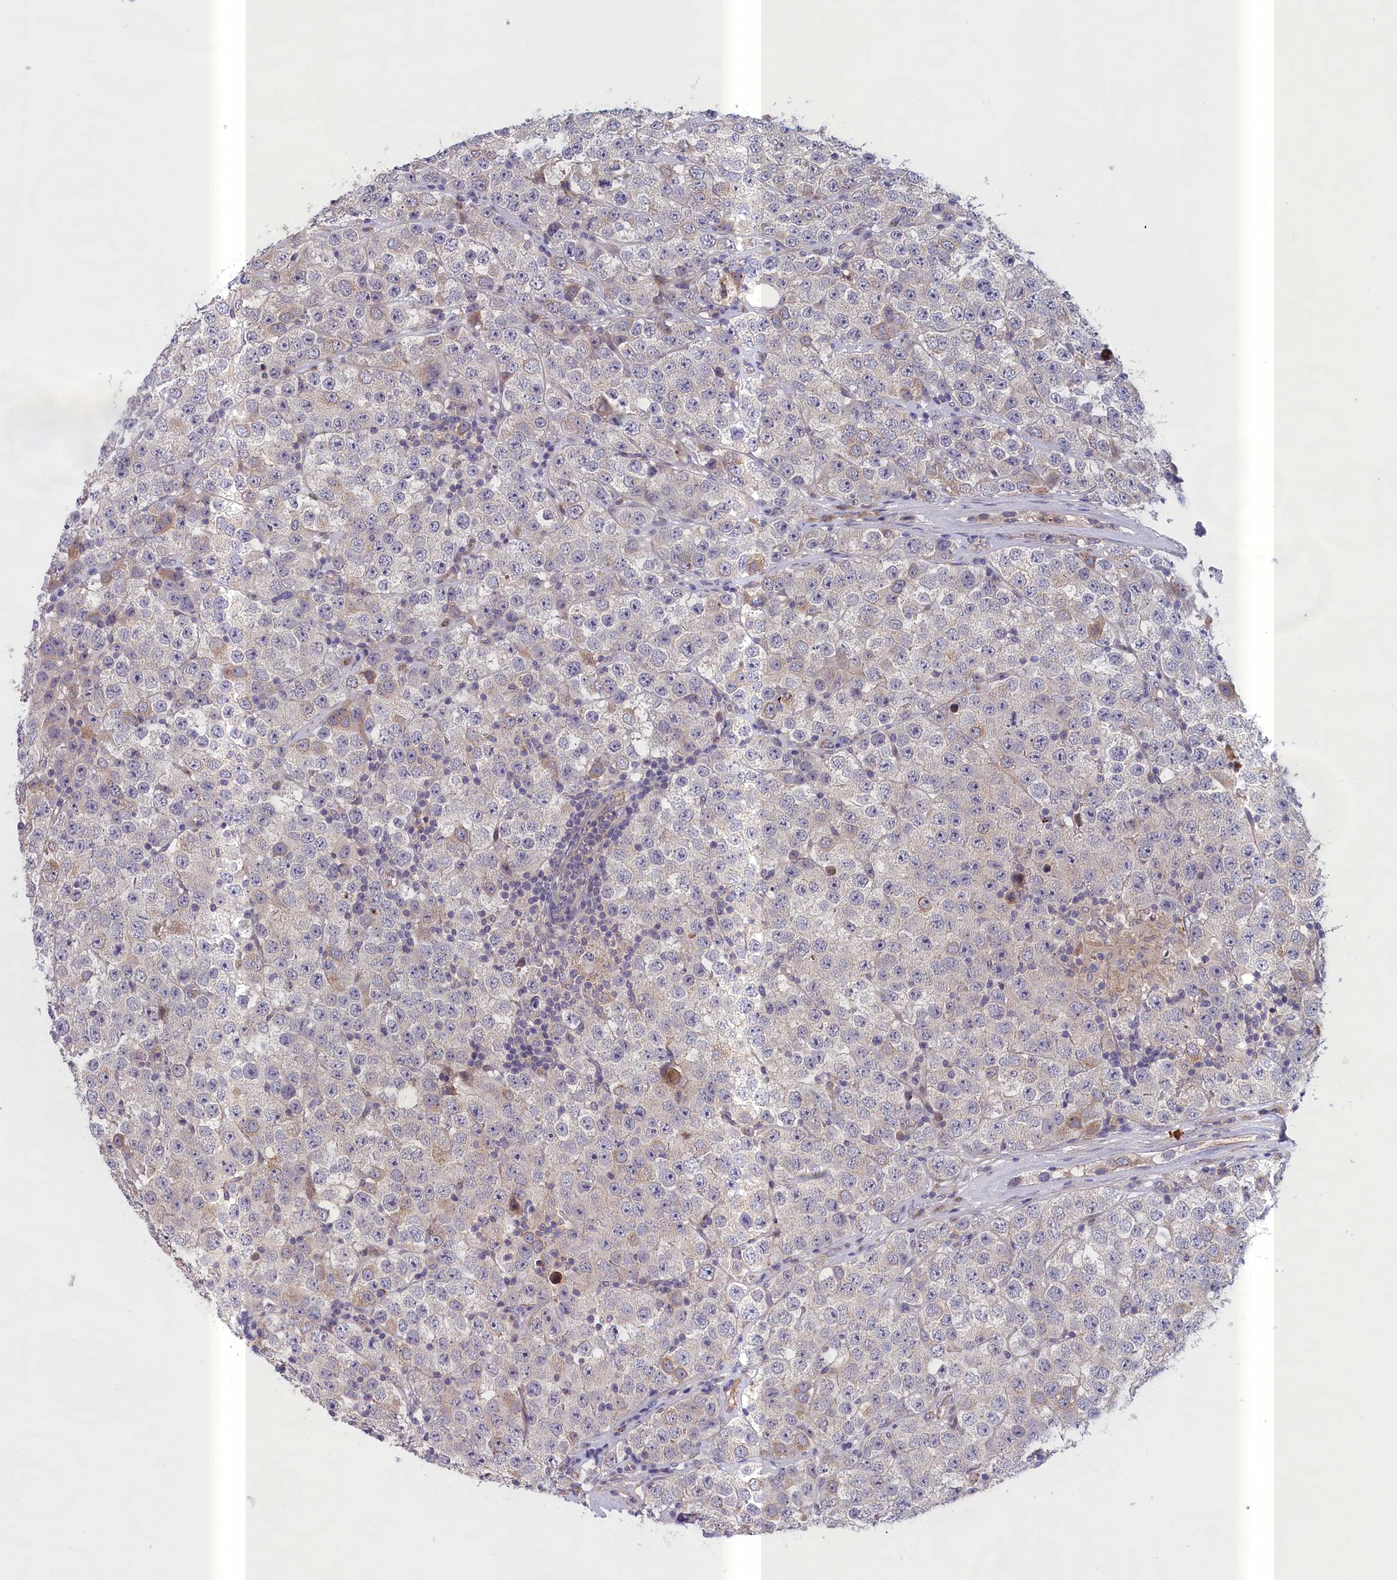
{"staining": {"intensity": "weak", "quantity": "<25%", "location": "cytoplasmic/membranous"}, "tissue": "testis cancer", "cell_type": "Tumor cells", "image_type": "cancer", "snomed": [{"axis": "morphology", "description": "Seminoma, NOS"}, {"axis": "topography", "description": "Testis"}], "caption": "Tumor cells are negative for brown protein staining in seminoma (testis).", "gene": "IGFALS", "patient": {"sex": "male", "age": 28}}